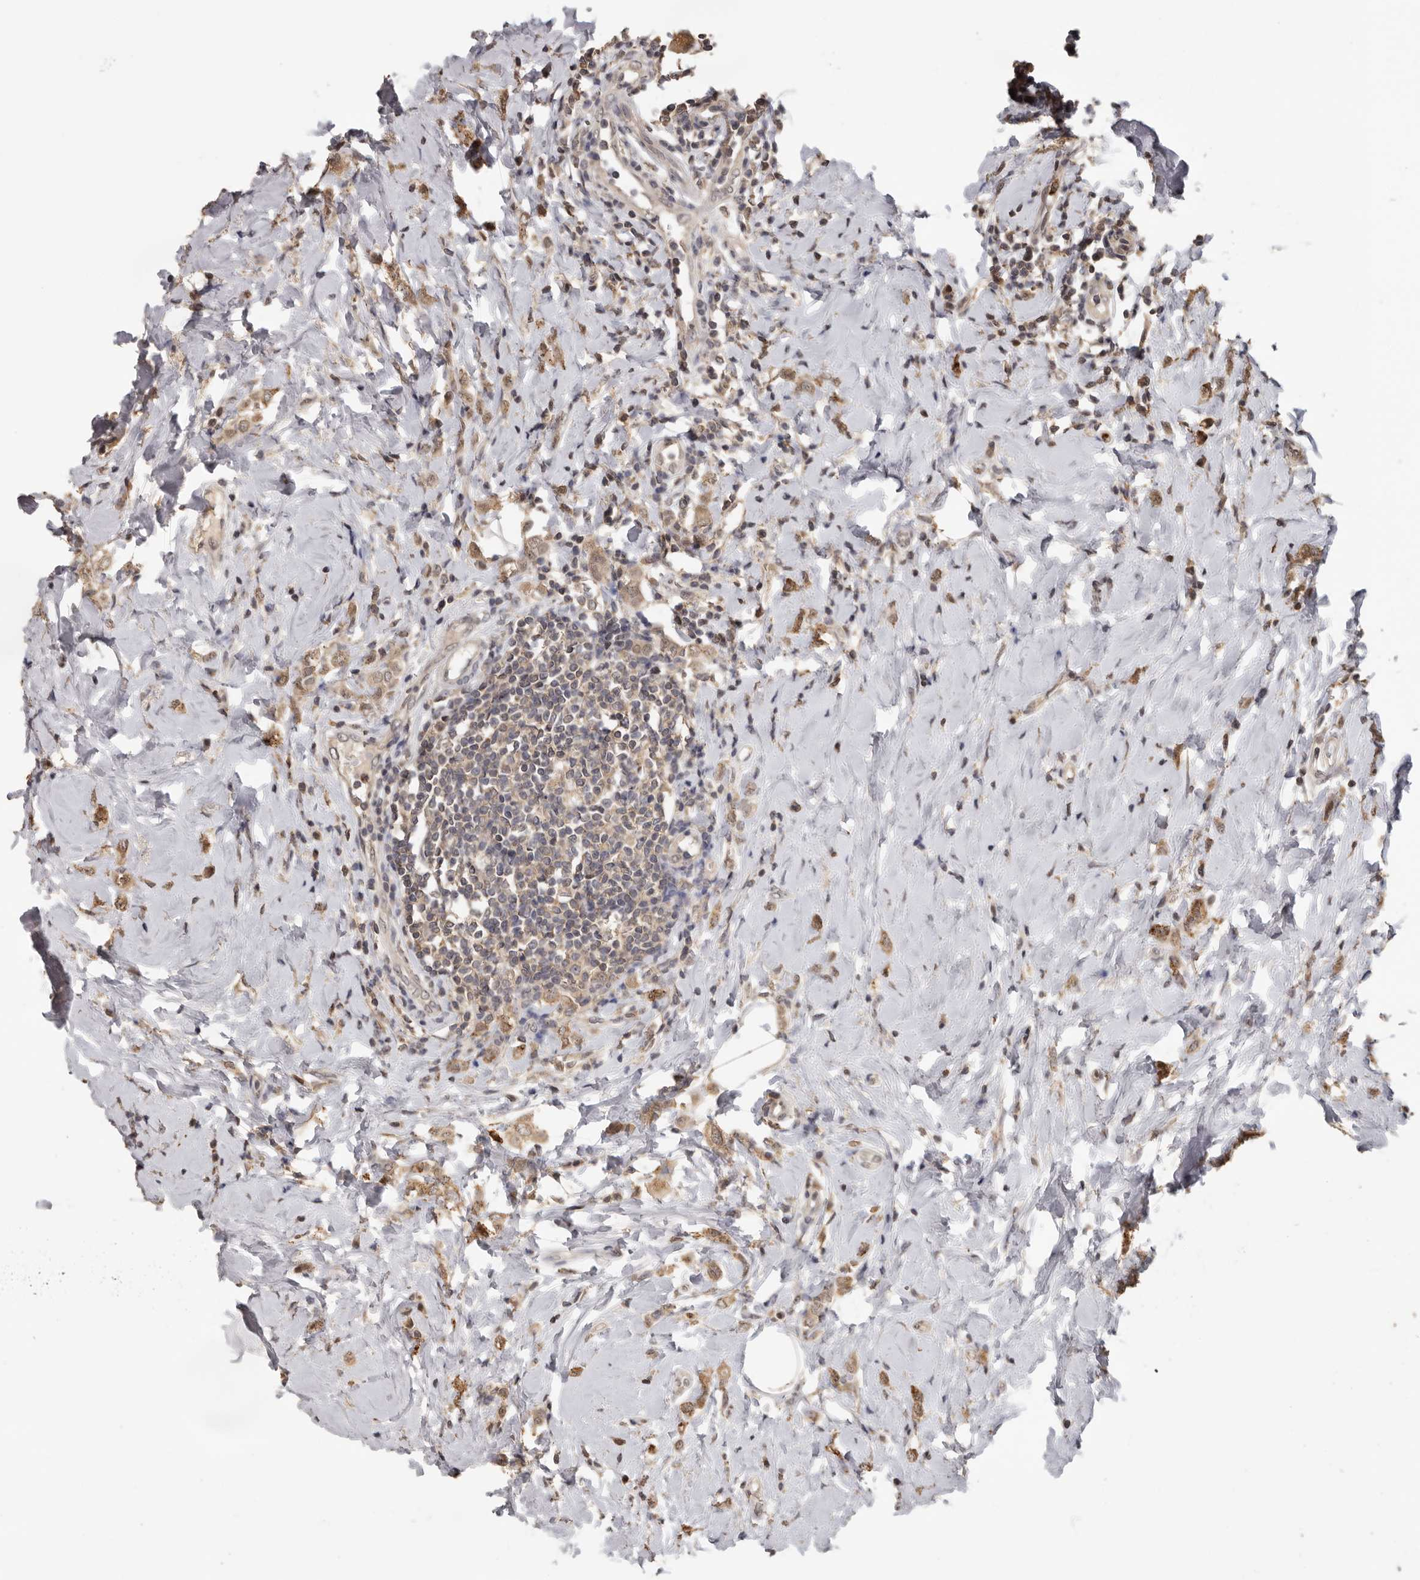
{"staining": {"intensity": "moderate", "quantity": ">75%", "location": "cytoplasmic/membranous"}, "tissue": "breast cancer", "cell_type": "Tumor cells", "image_type": "cancer", "snomed": [{"axis": "morphology", "description": "Lobular carcinoma"}, {"axis": "topography", "description": "Breast"}], "caption": "Immunohistochemistry (IHC) image of neoplastic tissue: lobular carcinoma (breast) stained using IHC reveals medium levels of moderate protein expression localized specifically in the cytoplasmic/membranous of tumor cells, appearing as a cytoplasmic/membranous brown color.", "gene": "KIF2B", "patient": {"sex": "female", "age": 47}}